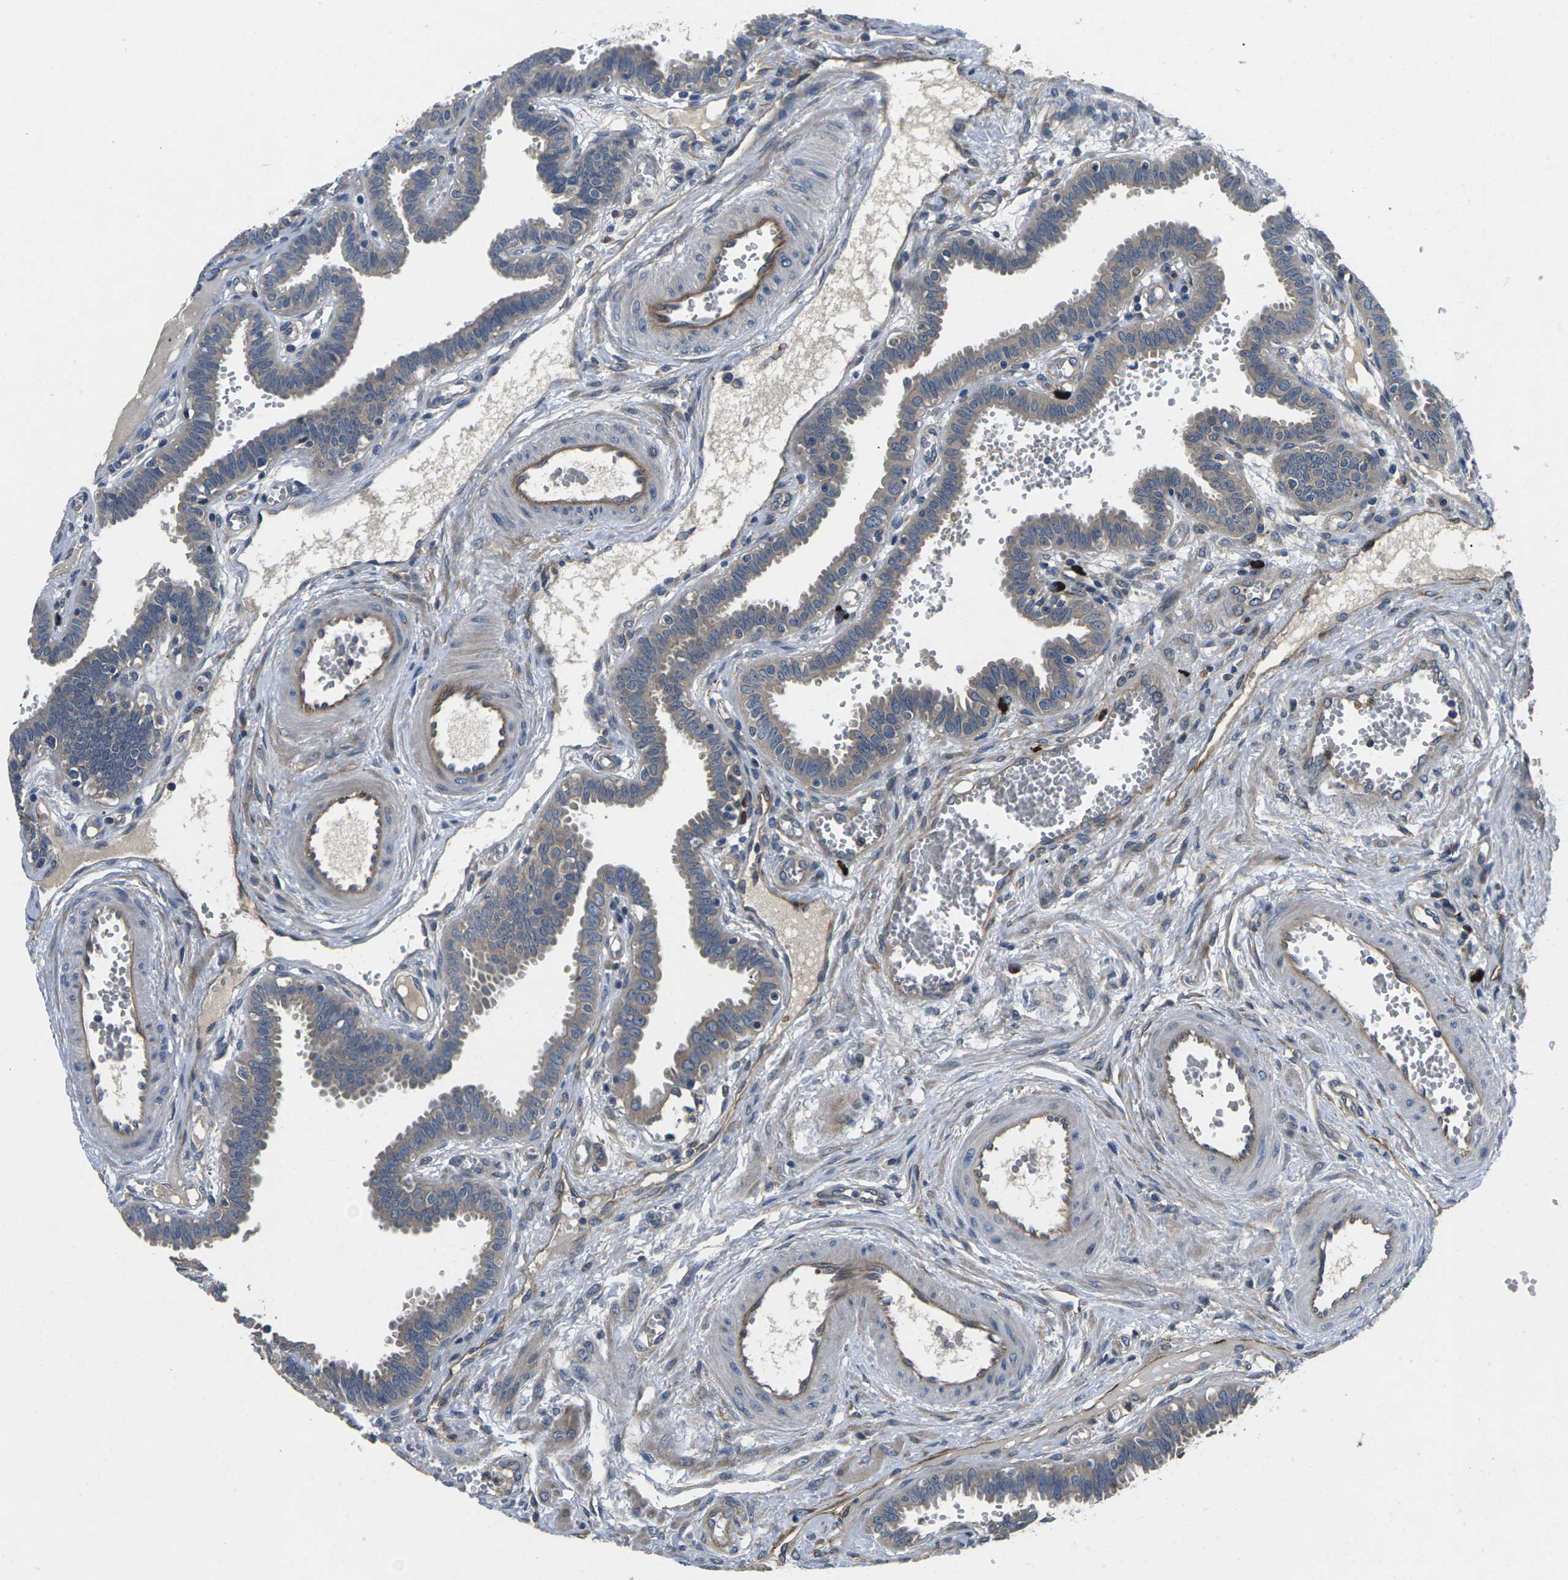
{"staining": {"intensity": "weak", "quantity": "<25%", "location": "cytoplasmic/membranous"}, "tissue": "fallopian tube", "cell_type": "Glandular cells", "image_type": "normal", "snomed": [{"axis": "morphology", "description": "Normal tissue, NOS"}, {"axis": "topography", "description": "Fallopian tube"}], "caption": "Immunohistochemistry (IHC) histopathology image of benign human fallopian tube stained for a protein (brown), which displays no positivity in glandular cells.", "gene": "PLCE1", "patient": {"sex": "female", "age": 32}}